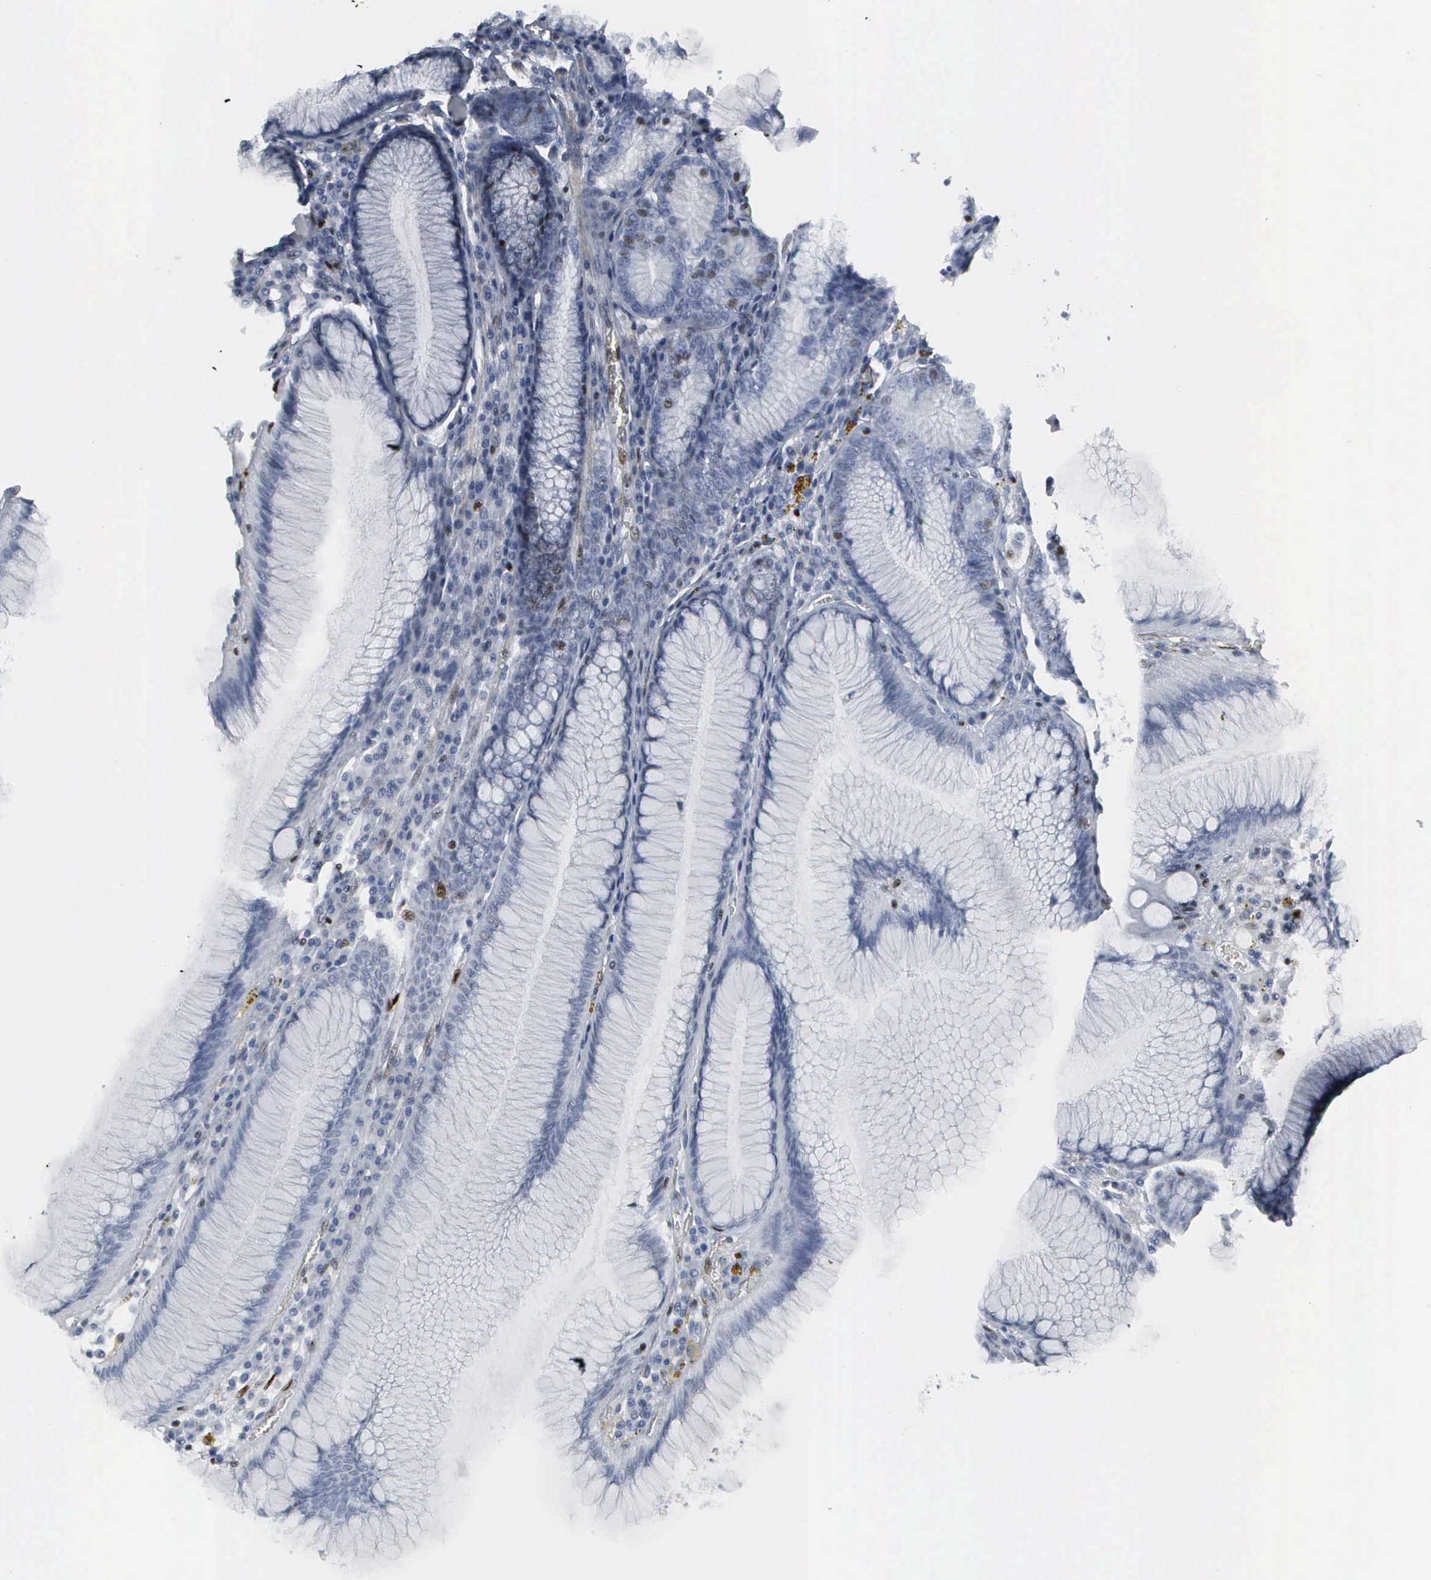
{"staining": {"intensity": "moderate", "quantity": "<25%", "location": "nuclear"}, "tissue": "stomach", "cell_type": "Glandular cells", "image_type": "normal", "snomed": [{"axis": "morphology", "description": "Normal tissue, NOS"}, {"axis": "topography", "description": "Stomach, lower"}], "caption": "Immunohistochemistry photomicrograph of benign stomach stained for a protein (brown), which demonstrates low levels of moderate nuclear positivity in about <25% of glandular cells.", "gene": "CCND3", "patient": {"sex": "female", "age": 93}}